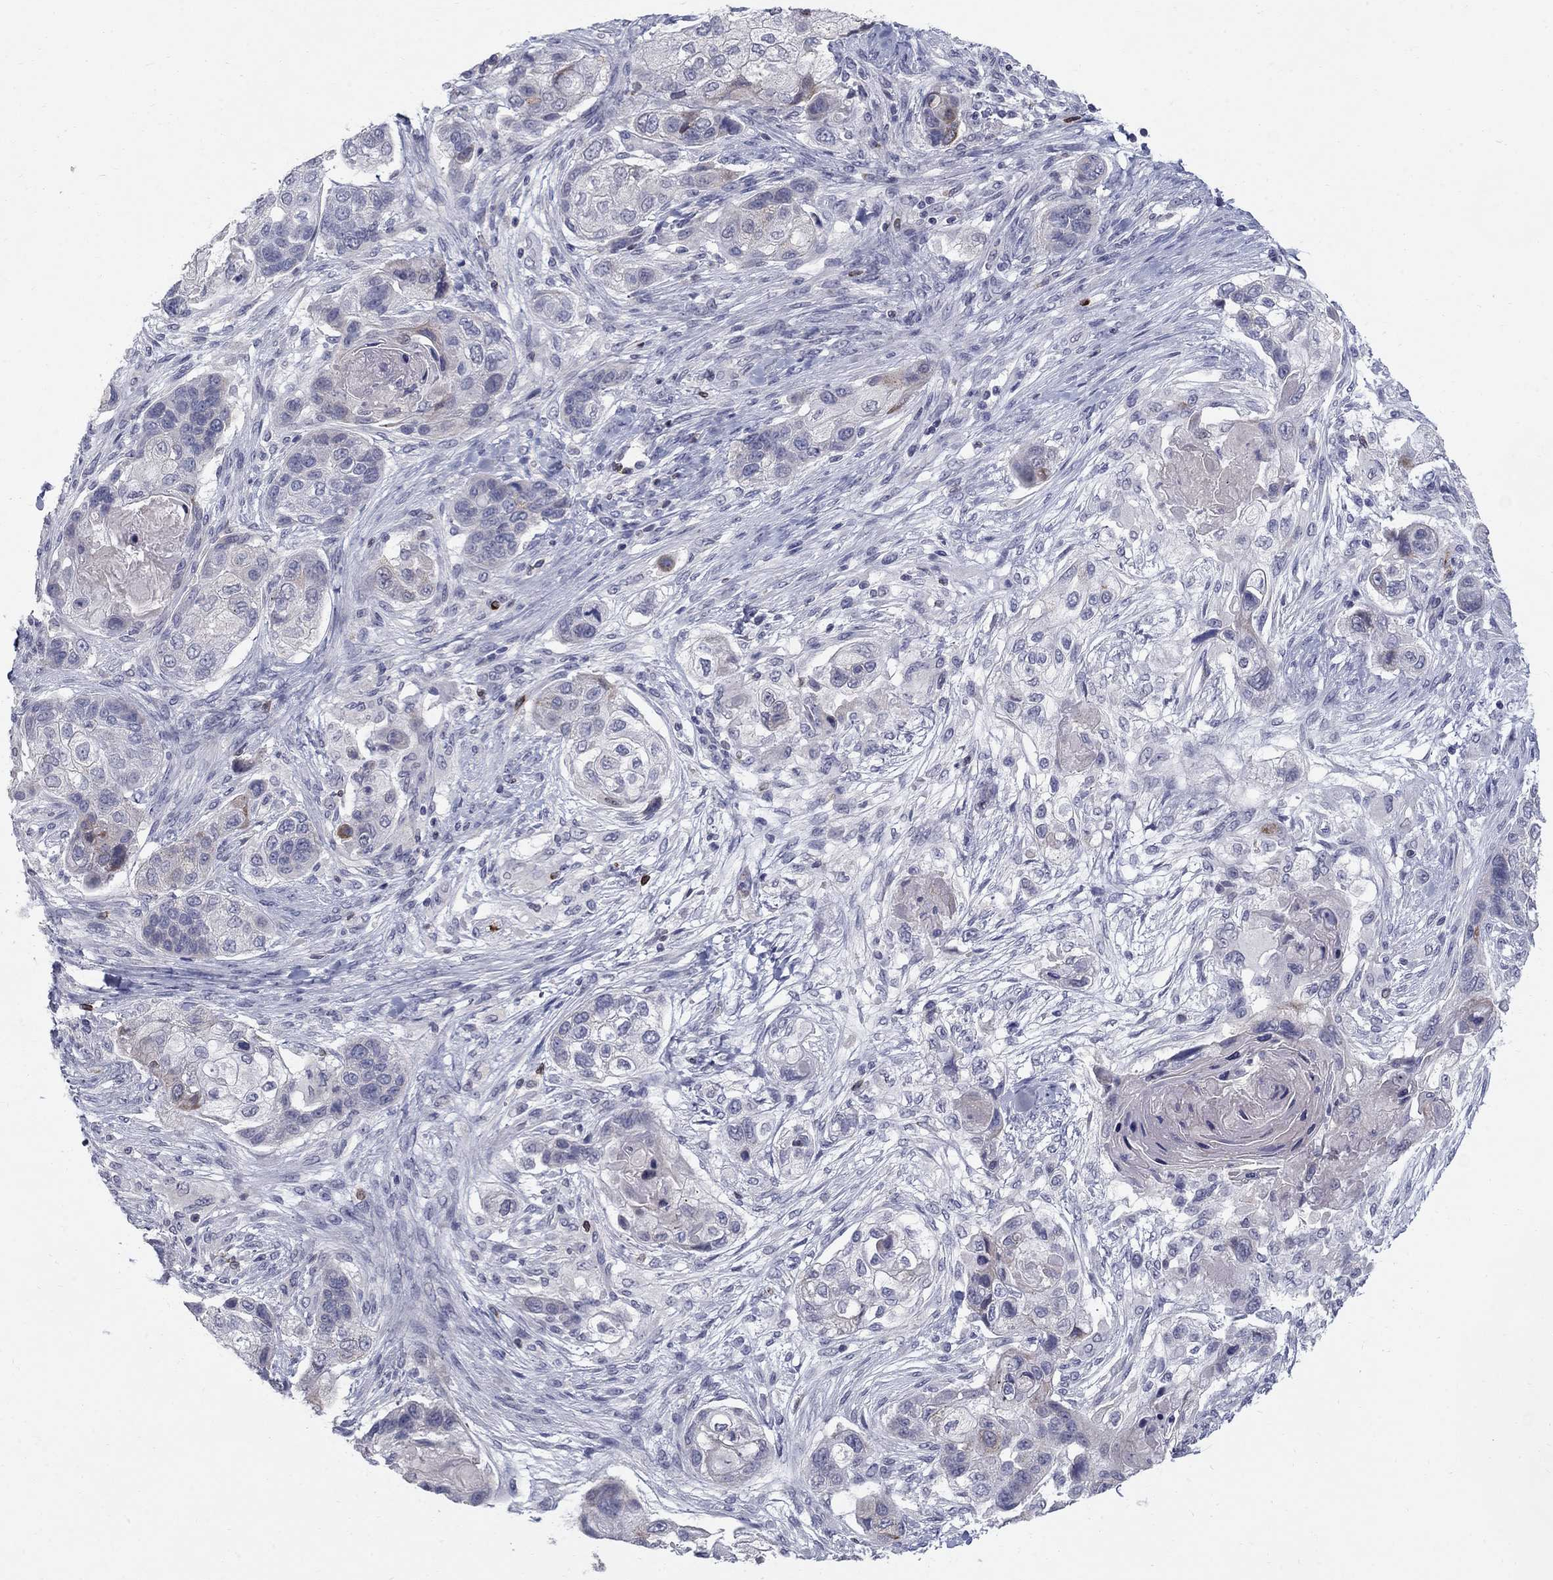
{"staining": {"intensity": "negative", "quantity": "none", "location": "none"}, "tissue": "lung cancer", "cell_type": "Tumor cells", "image_type": "cancer", "snomed": [{"axis": "morphology", "description": "Squamous cell carcinoma, NOS"}, {"axis": "topography", "description": "Lung"}], "caption": "High power microscopy photomicrograph of an IHC histopathology image of lung squamous cell carcinoma, revealing no significant staining in tumor cells.", "gene": "NTRK2", "patient": {"sex": "male", "age": 69}}